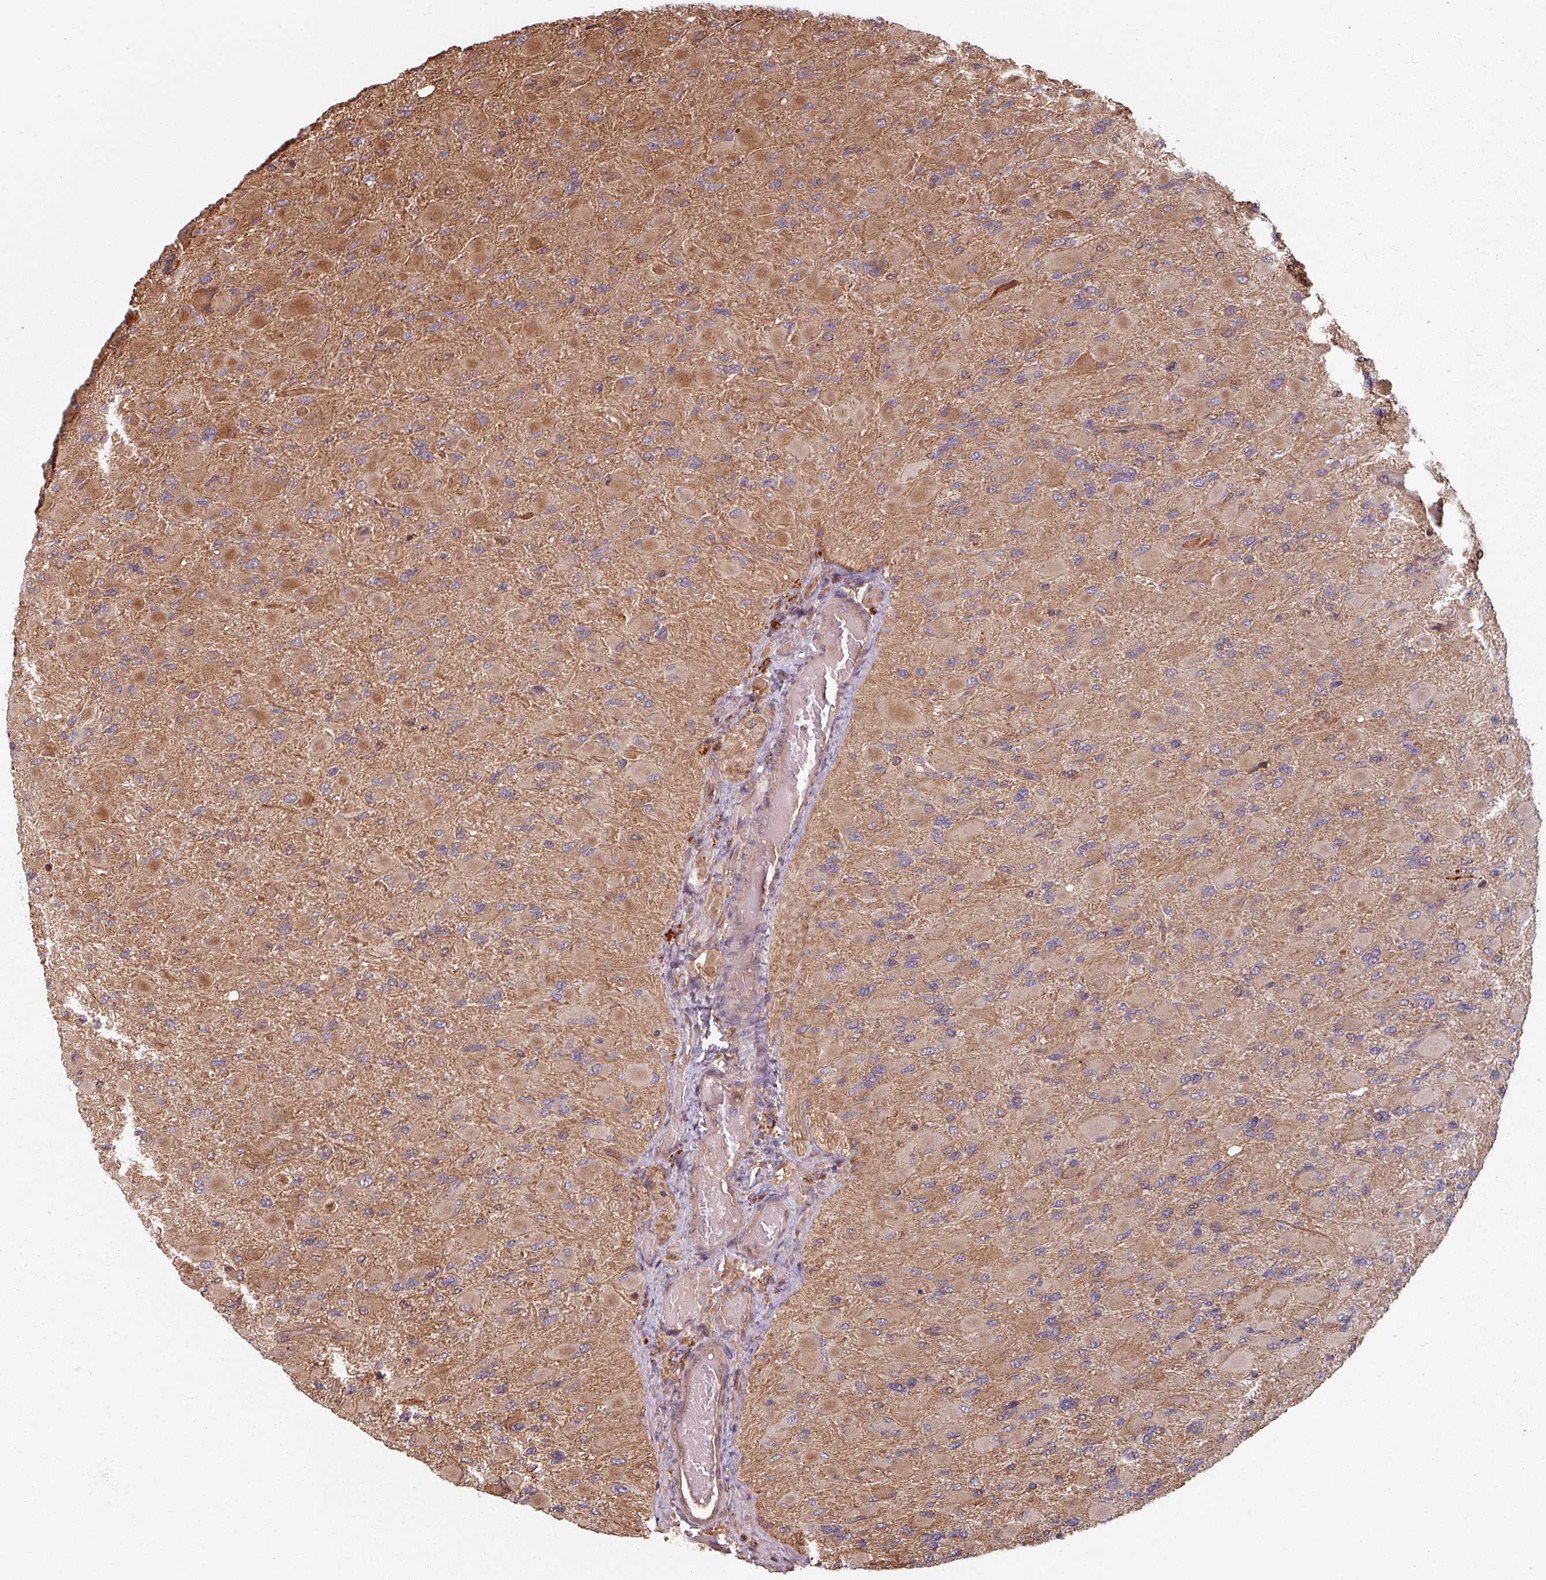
{"staining": {"intensity": "moderate", "quantity": "25%-75%", "location": "cytoplasmic/membranous"}, "tissue": "glioma", "cell_type": "Tumor cells", "image_type": "cancer", "snomed": [{"axis": "morphology", "description": "Glioma, malignant, High grade"}, {"axis": "topography", "description": "Cerebral cortex"}], "caption": "IHC photomicrograph of human glioma stained for a protein (brown), which shows medium levels of moderate cytoplasmic/membranous positivity in about 25%-75% of tumor cells.", "gene": "EID1", "patient": {"sex": "female", "age": 36}}